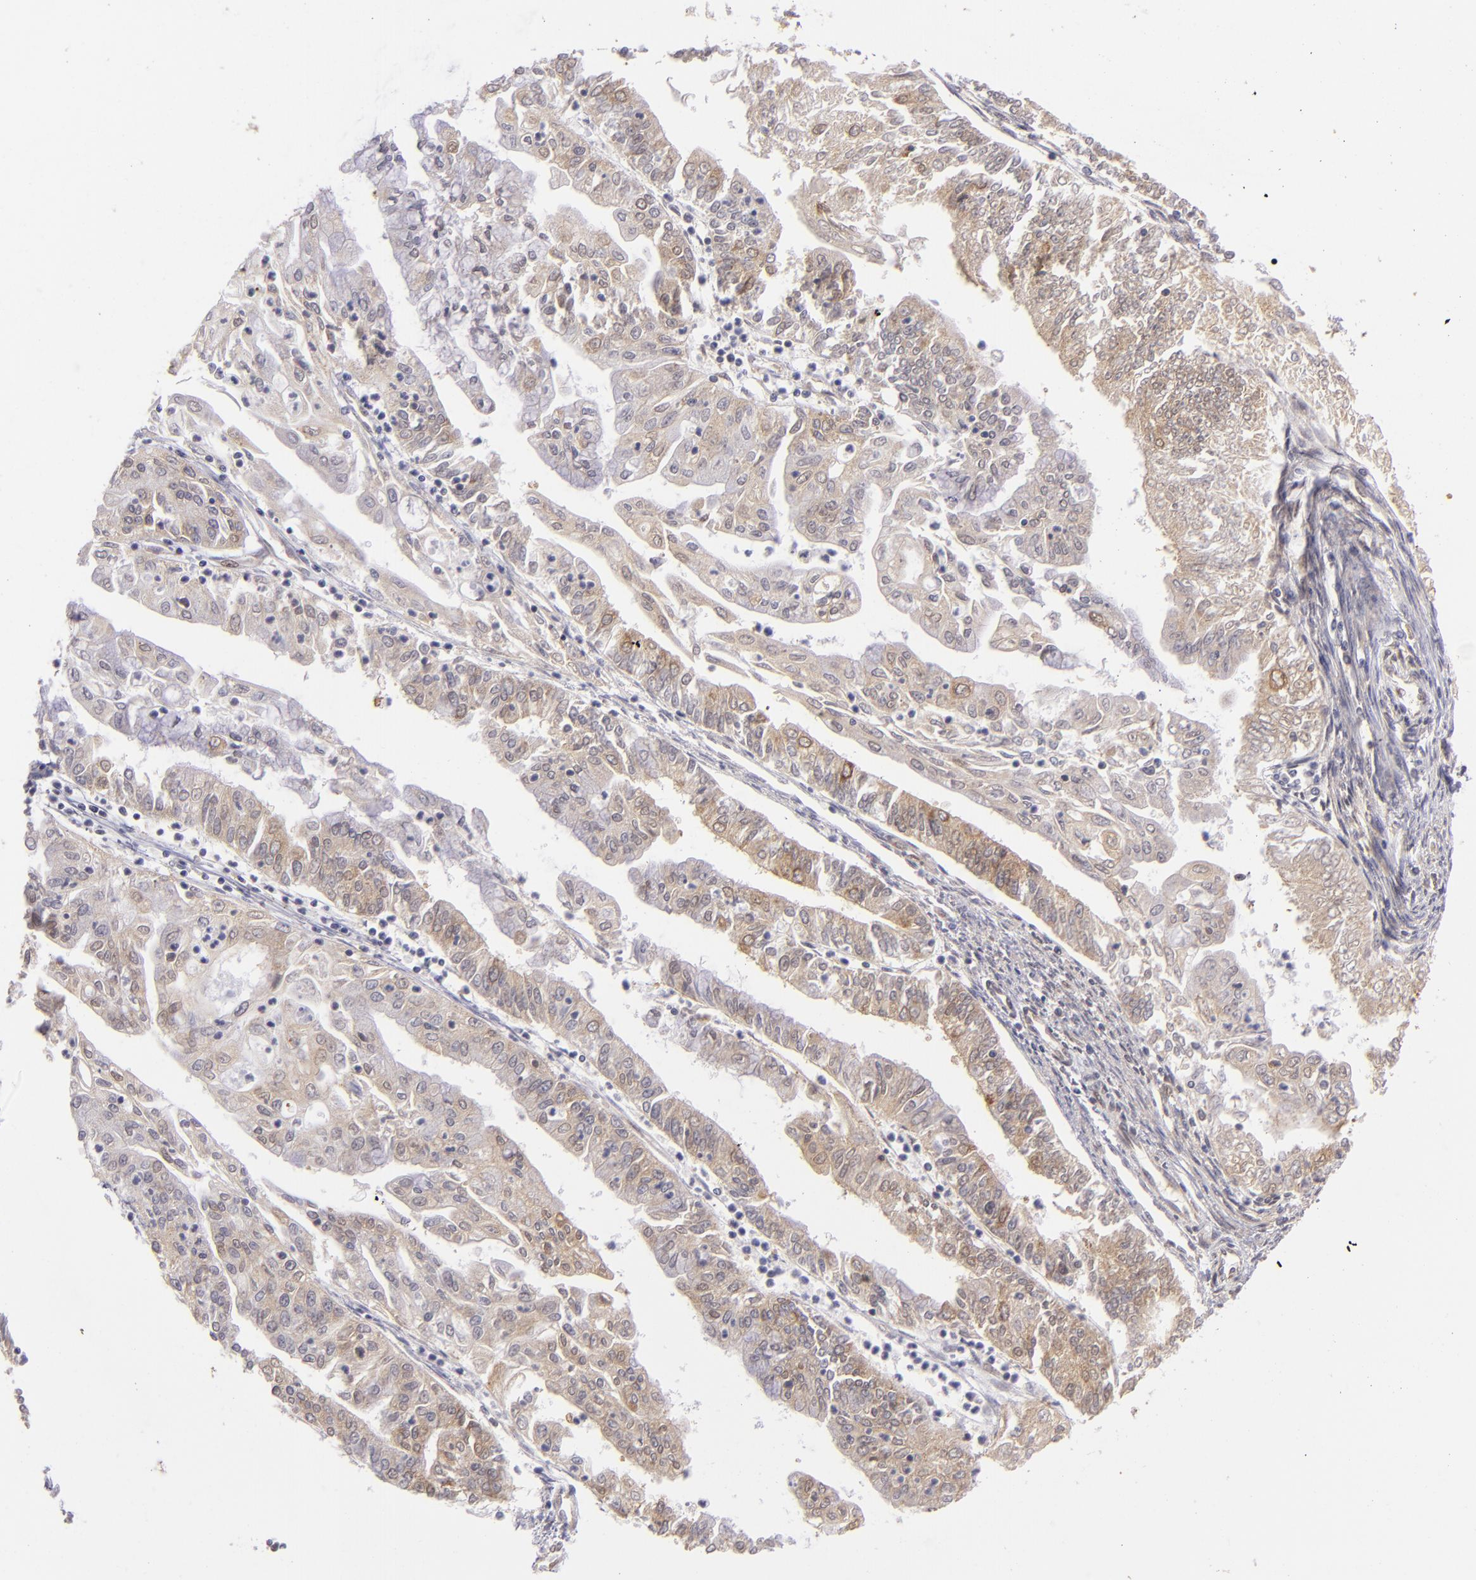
{"staining": {"intensity": "moderate", "quantity": "25%-75%", "location": "cytoplasmic/membranous"}, "tissue": "endometrial cancer", "cell_type": "Tumor cells", "image_type": "cancer", "snomed": [{"axis": "morphology", "description": "Adenocarcinoma, NOS"}, {"axis": "topography", "description": "Endometrium"}], "caption": "About 25%-75% of tumor cells in human adenocarcinoma (endometrial) demonstrate moderate cytoplasmic/membranous protein positivity as visualized by brown immunohistochemical staining.", "gene": "PTPN13", "patient": {"sex": "female", "age": 75}}